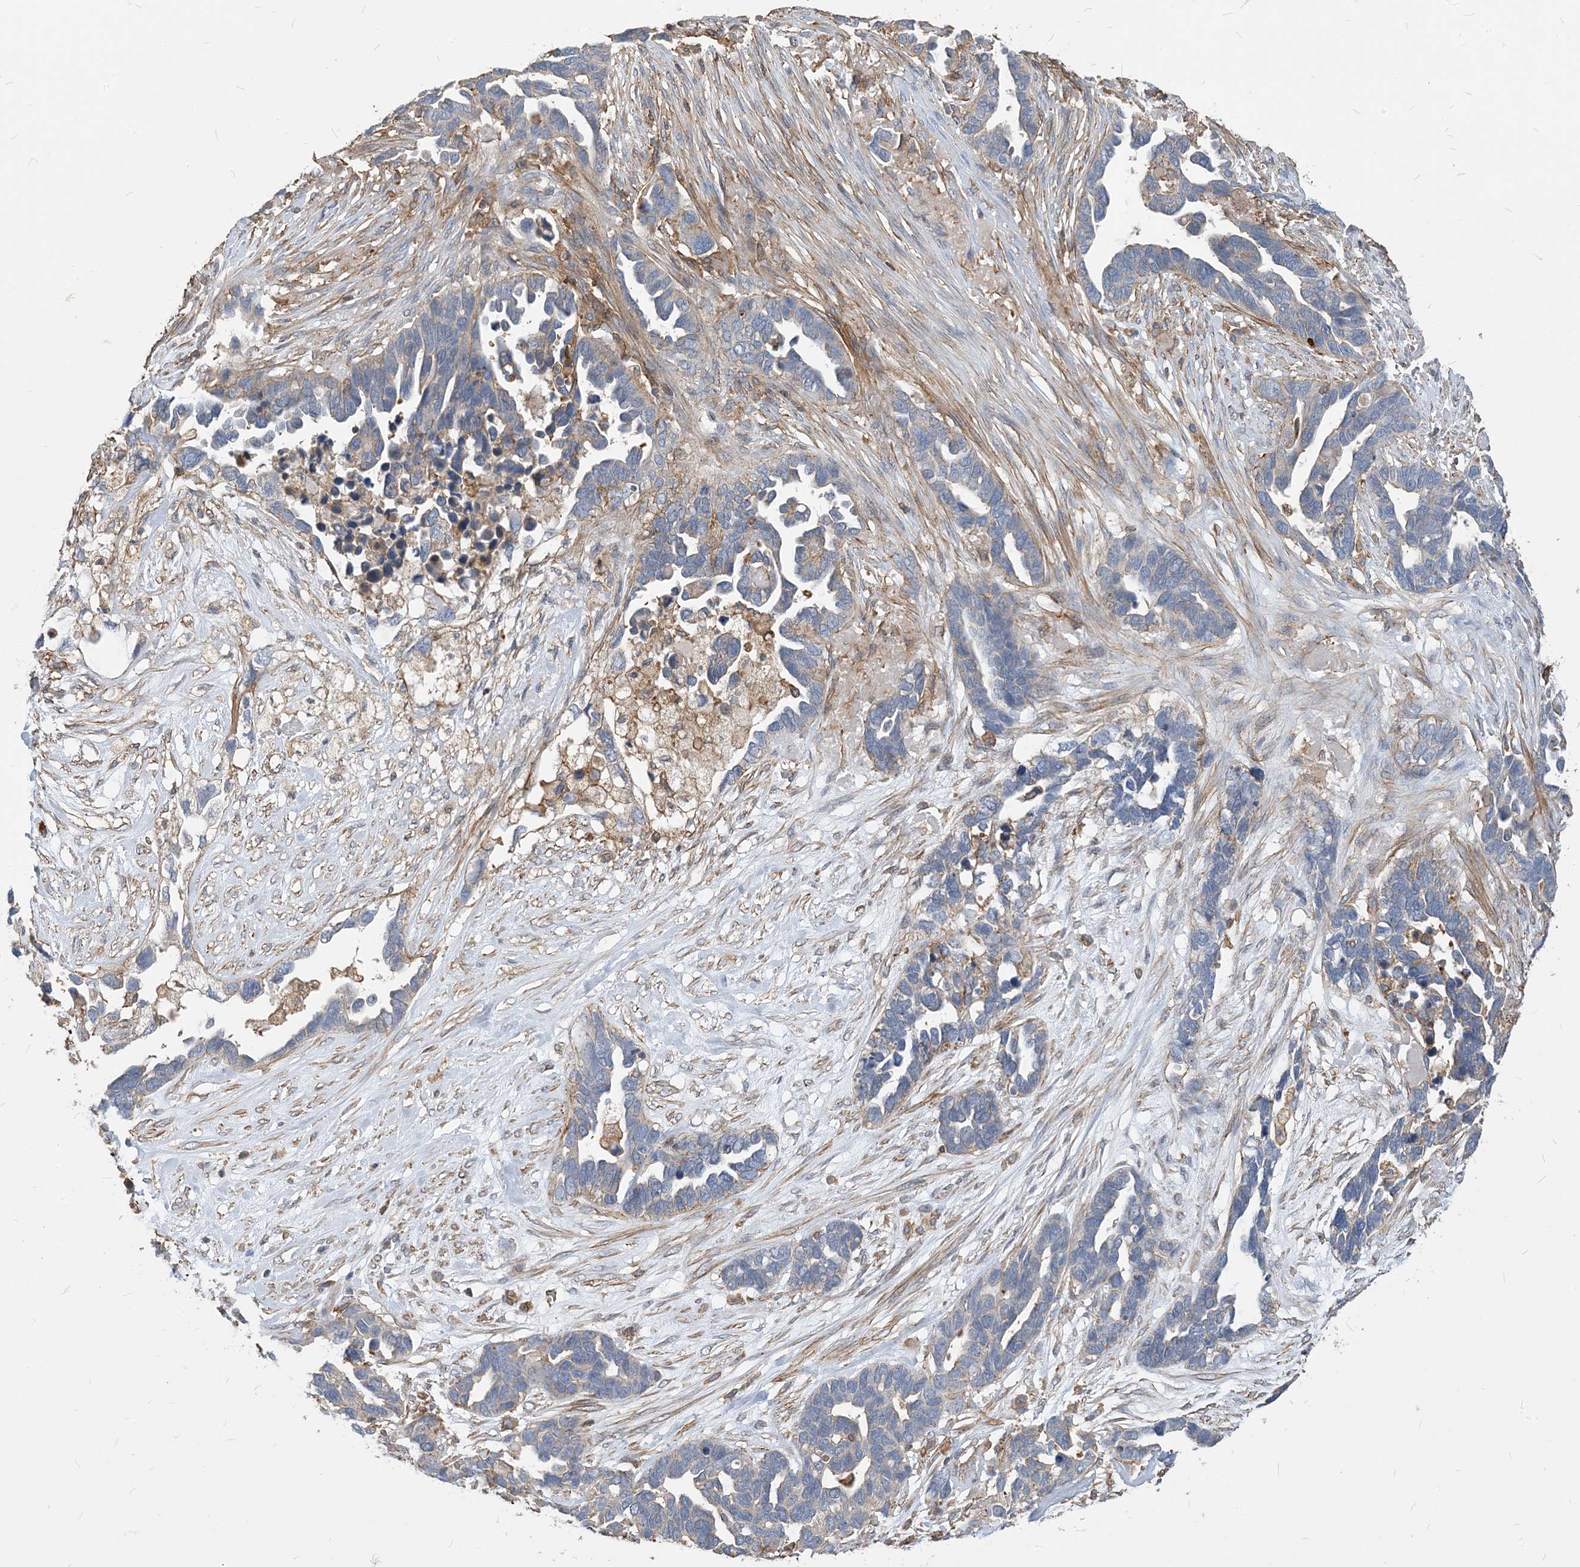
{"staining": {"intensity": "negative", "quantity": "none", "location": "none"}, "tissue": "ovarian cancer", "cell_type": "Tumor cells", "image_type": "cancer", "snomed": [{"axis": "morphology", "description": "Cystadenocarcinoma, serous, NOS"}, {"axis": "topography", "description": "Ovary"}], "caption": "The photomicrograph demonstrates no significant expression in tumor cells of ovarian cancer (serous cystadenocarcinoma). (Stains: DAB immunohistochemistry (IHC) with hematoxylin counter stain, Microscopy: brightfield microscopy at high magnification).", "gene": "PARVG", "patient": {"sex": "female", "age": 54}}